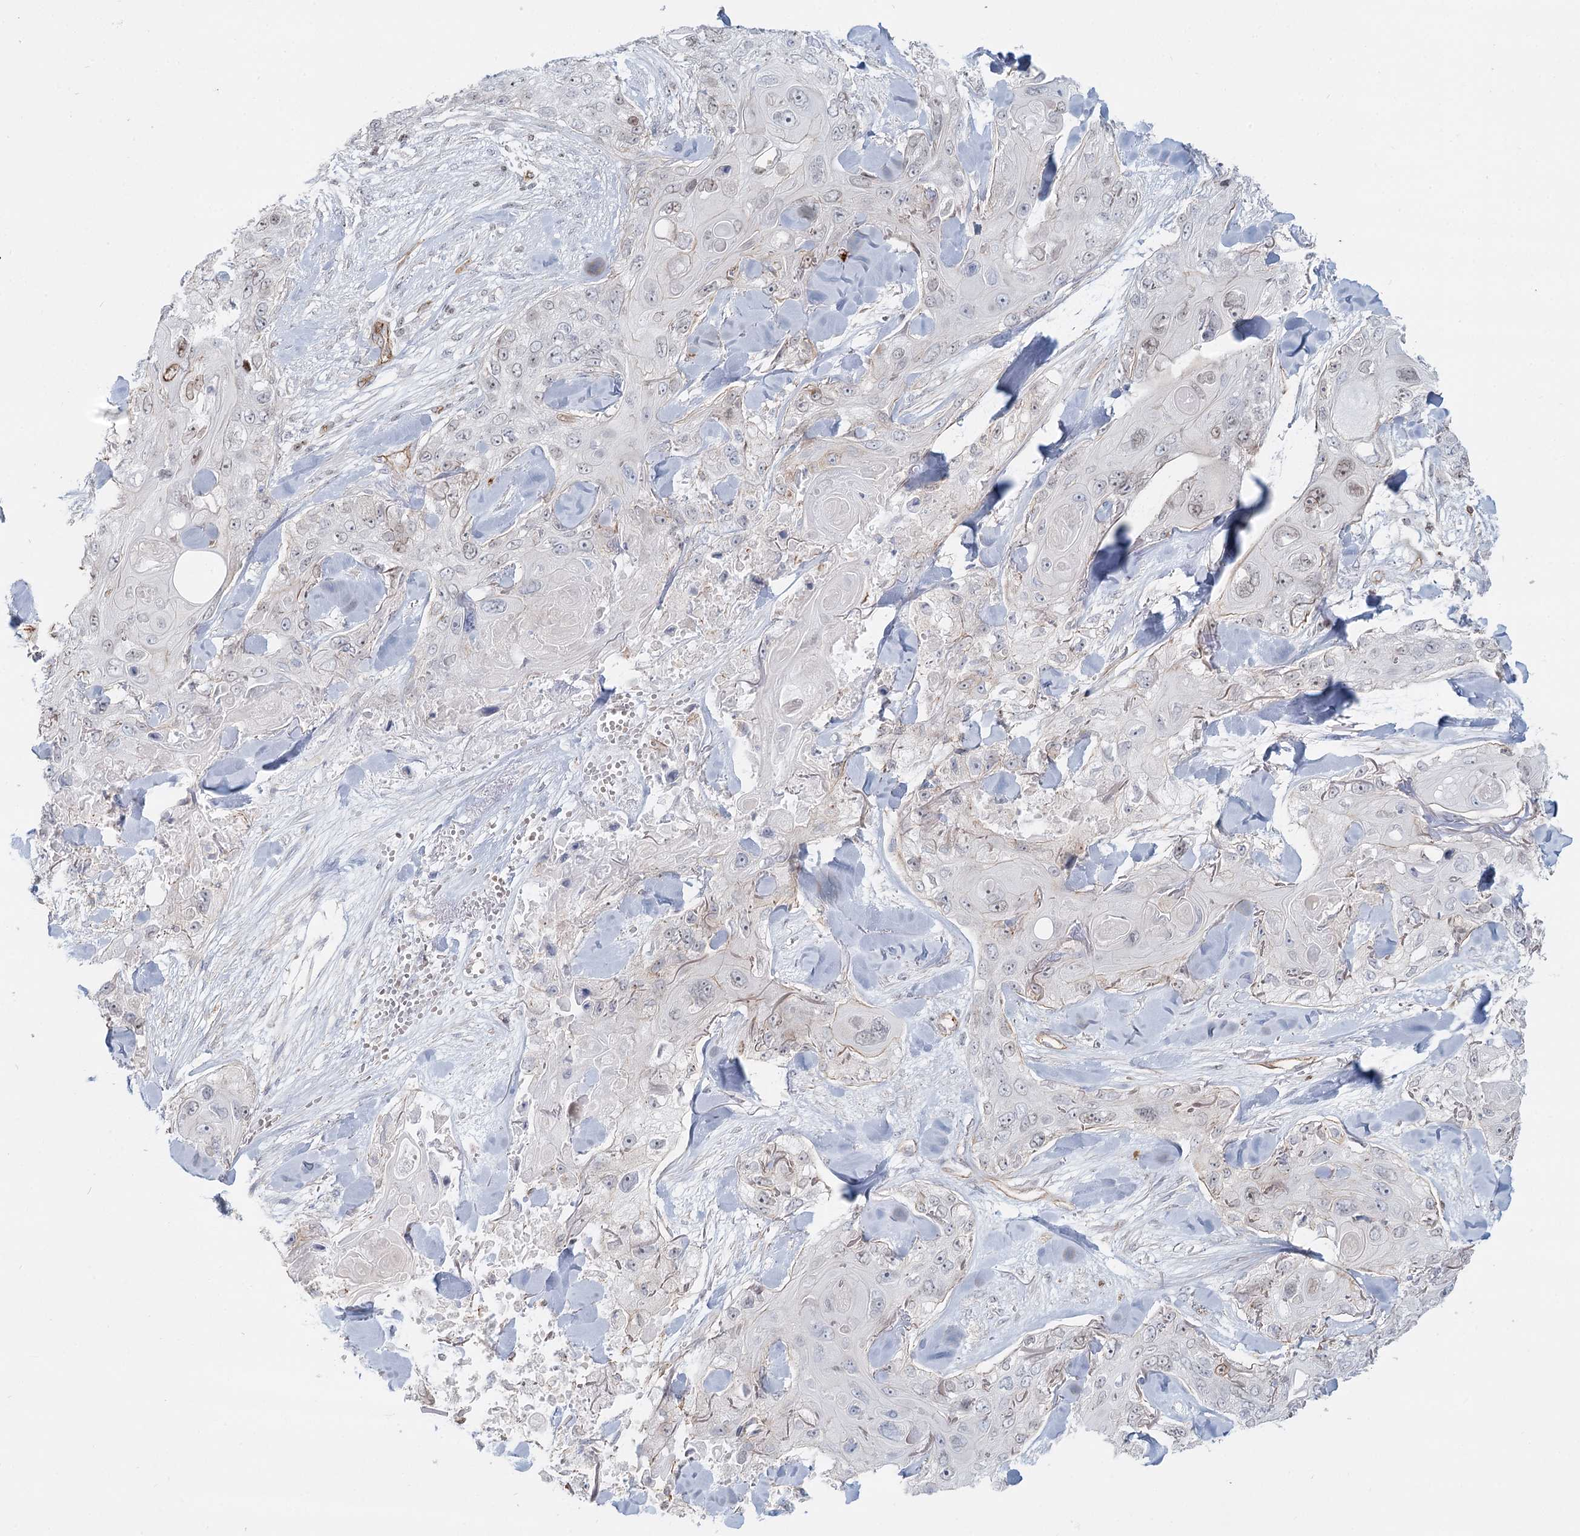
{"staining": {"intensity": "weak", "quantity": "<25%", "location": "nuclear"}, "tissue": "skin cancer", "cell_type": "Tumor cells", "image_type": "cancer", "snomed": [{"axis": "morphology", "description": "Normal tissue, NOS"}, {"axis": "morphology", "description": "Squamous cell carcinoma, NOS"}, {"axis": "topography", "description": "Skin"}], "caption": "This photomicrograph is of skin squamous cell carcinoma stained with immunohistochemistry (IHC) to label a protein in brown with the nuclei are counter-stained blue. There is no expression in tumor cells. Nuclei are stained in blue.", "gene": "ZFYVE28", "patient": {"sex": "male", "age": 72}}